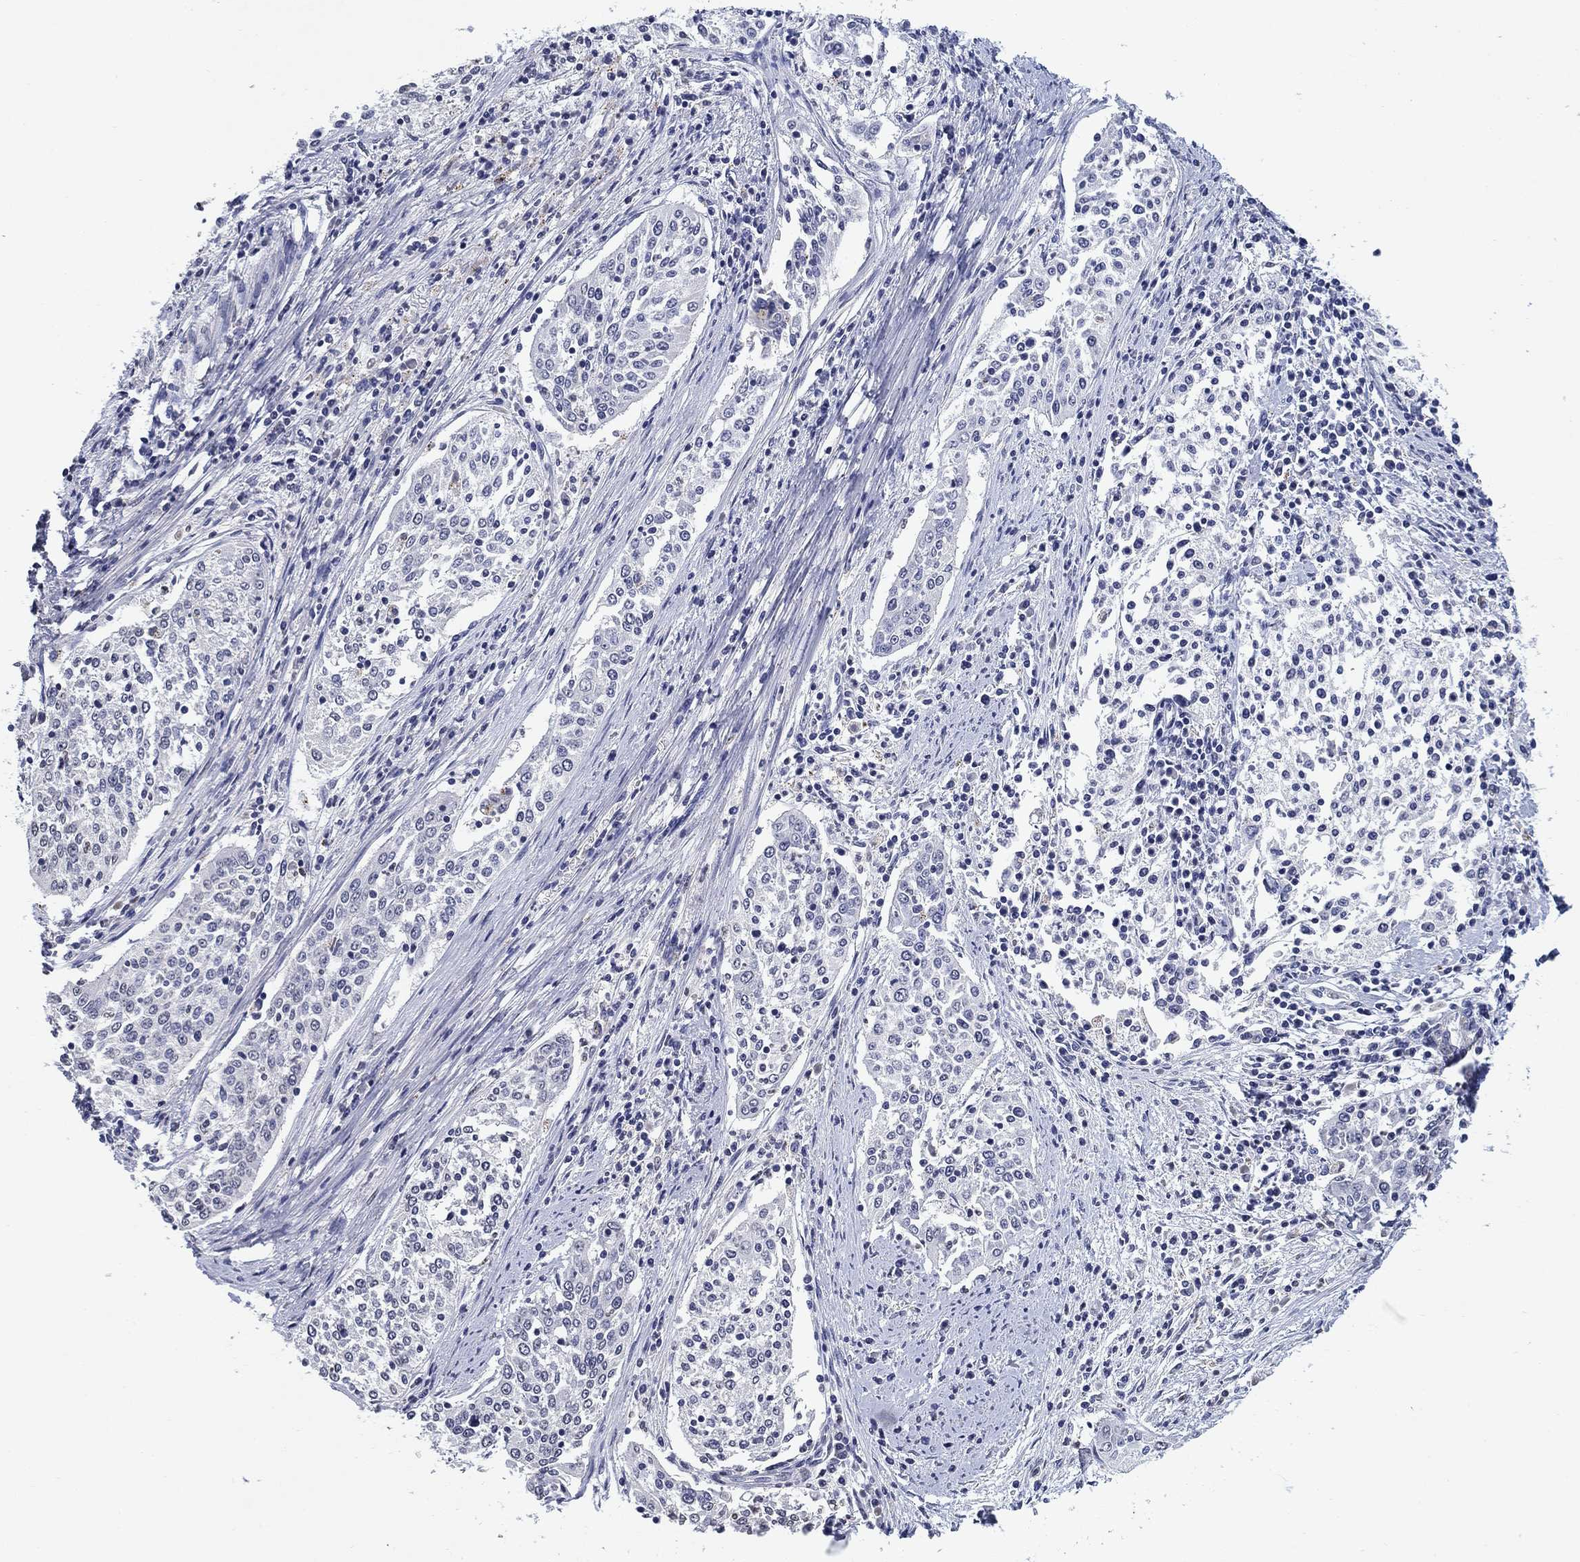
{"staining": {"intensity": "negative", "quantity": "none", "location": "none"}, "tissue": "cervical cancer", "cell_type": "Tumor cells", "image_type": "cancer", "snomed": [{"axis": "morphology", "description": "Squamous cell carcinoma, NOS"}, {"axis": "topography", "description": "Cervix"}], "caption": "An image of human squamous cell carcinoma (cervical) is negative for staining in tumor cells.", "gene": "OTUB2", "patient": {"sex": "female", "age": 41}}